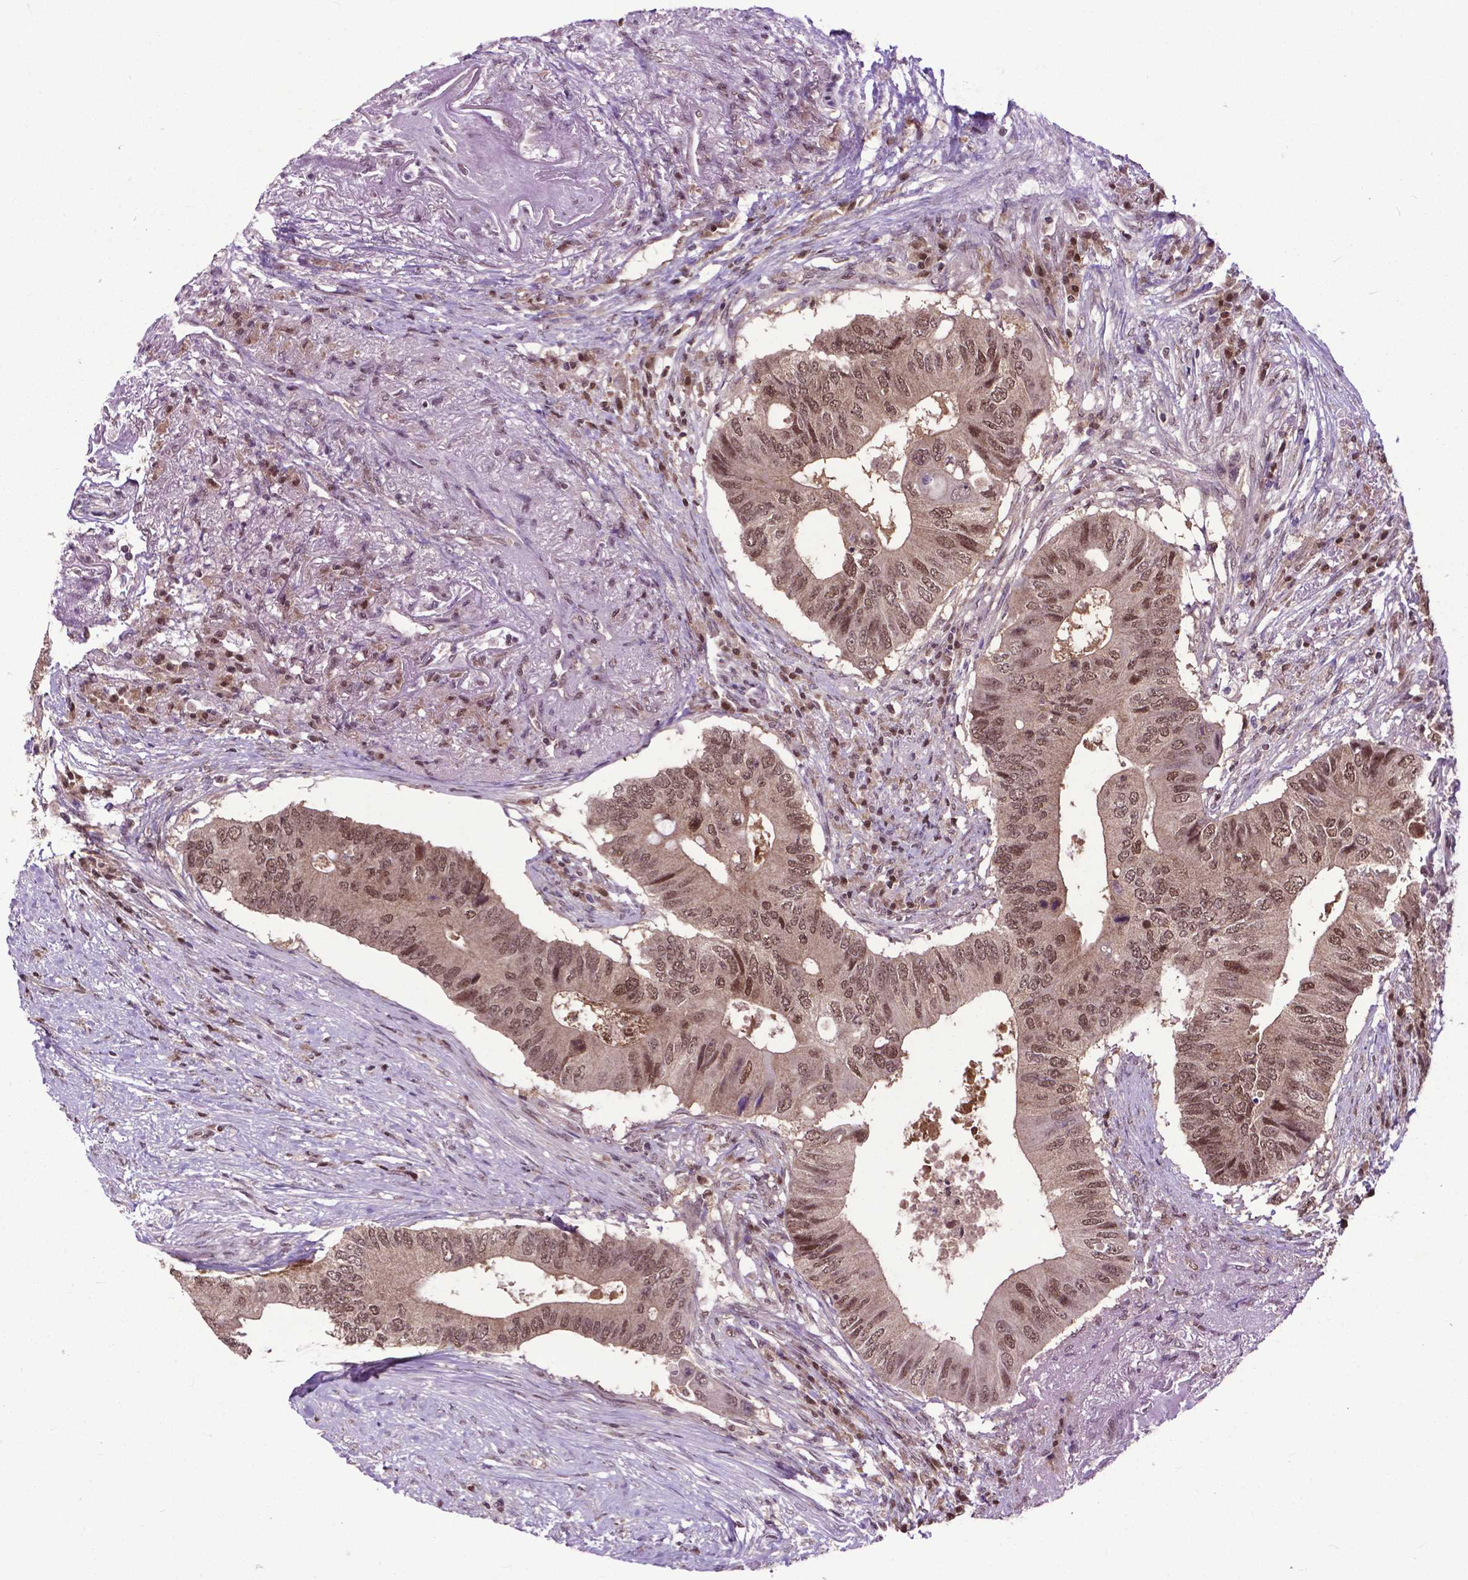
{"staining": {"intensity": "moderate", "quantity": ">75%", "location": "nuclear"}, "tissue": "colorectal cancer", "cell_type": "Tumor cells", "image_type": "cancer", "snomed": [{"axis": "morphology", "description": "Adenocarcinoma, NOS"}, {"axis": "topography", "description": "Colon"}], "caption": "IHC of human colorectal adenocarcinoma displays medium levels of moderate nuclear positivity in about >75% of tumor cells. (DAB (3,3'-diaminobenzidine) IHC, brown staining for protein, blue staining for nuclei).", "gene": "FAF1", "patient": {"sex": "male", "age": 71}}